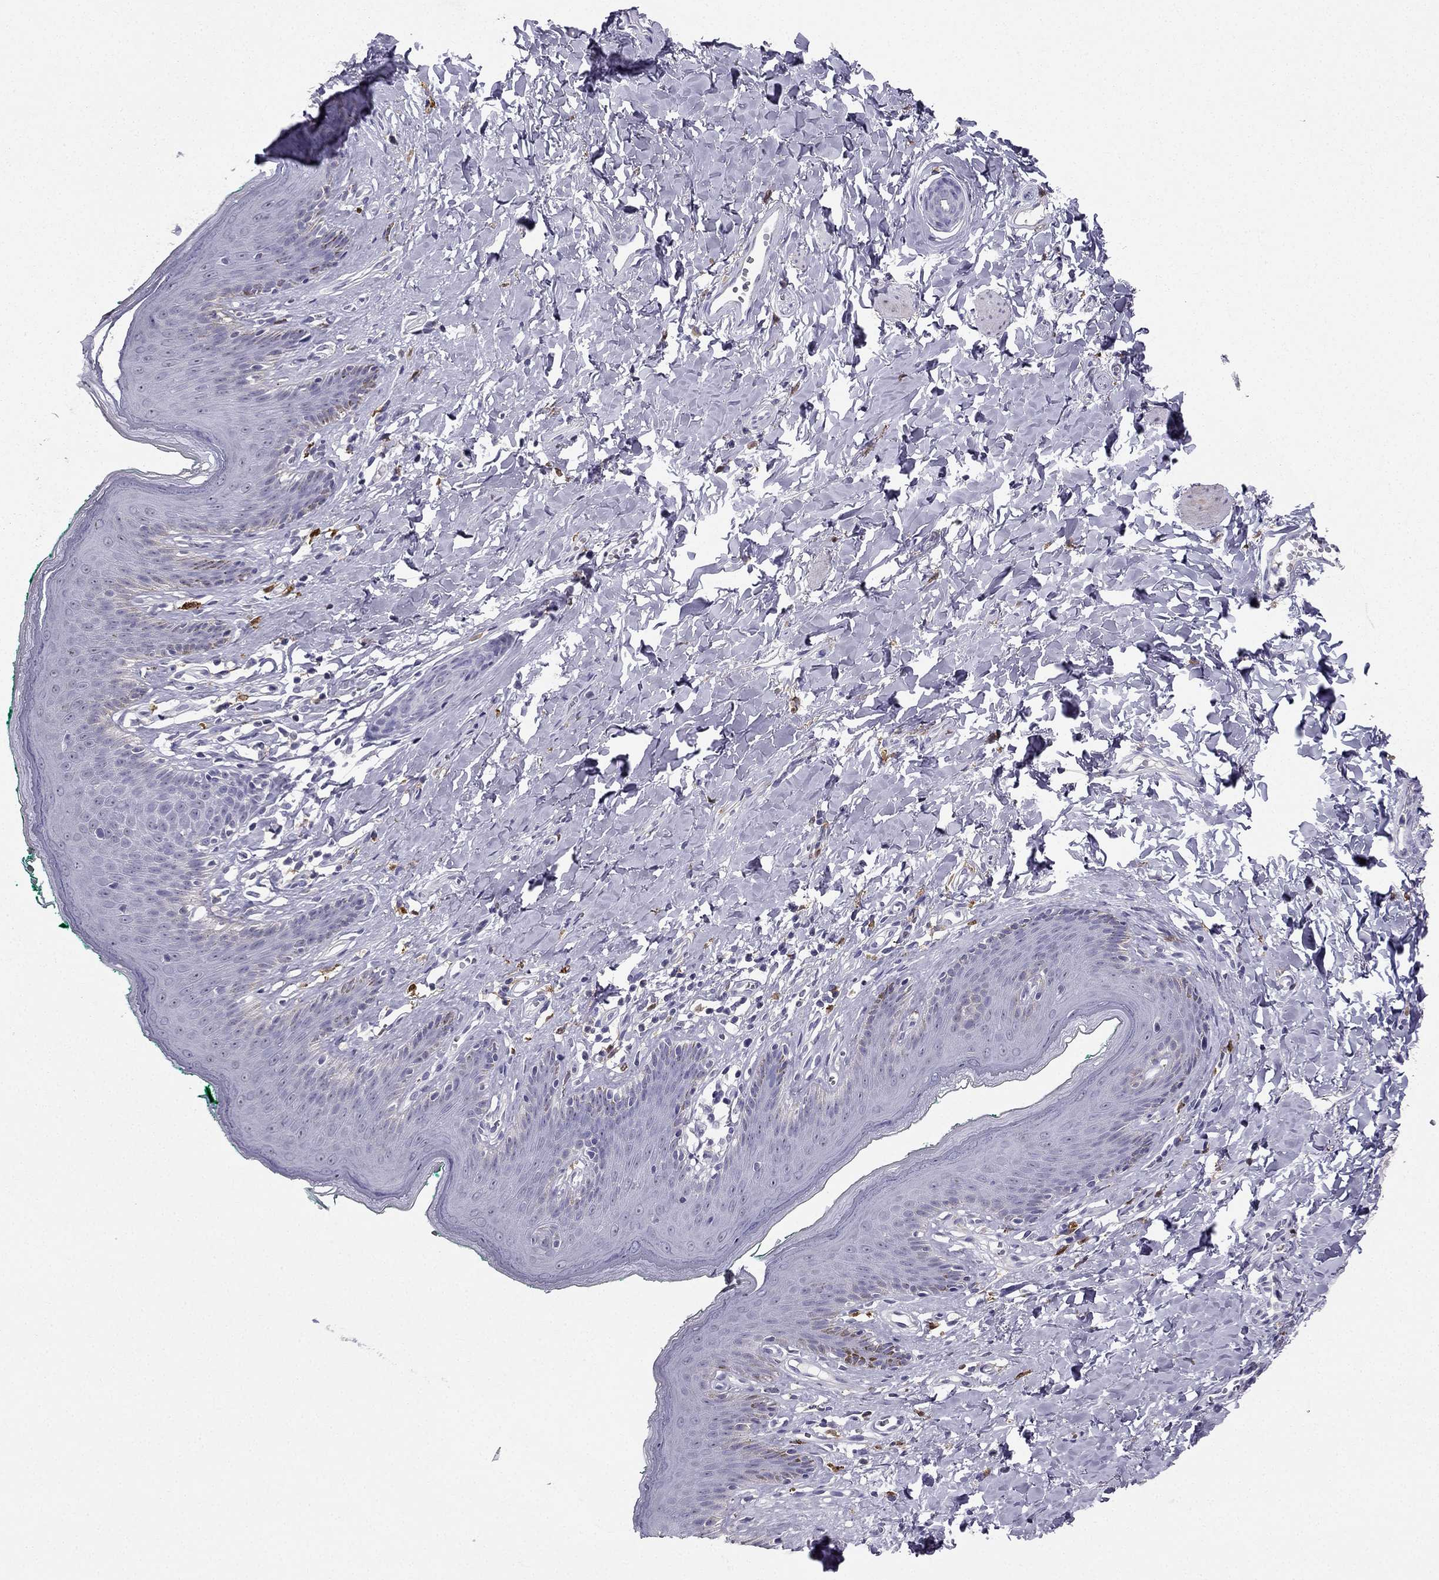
{"staining": {"intensity": "negative", "quantity": "none", "location": "none"}, "tissue": "skin", "cell_type": "Epidermal cells", "image_type": "normal", "snomed": [{"axis": "morphology", "description": "Normal tissue, NOS"}, {"axis": "topography", "description": "Vulva"}], "caption": "Epidermal cells show no significant protein expression in normal skin. The staining was performed using DAB (3,3'-diaminobenzidine) to visualize the protein expression in brown, while the nuclei were stained in blue with hematoxylin (Magnification: 20x).", "gene": "LMTK3", "patient": {"sex": "female", "age": 66}}